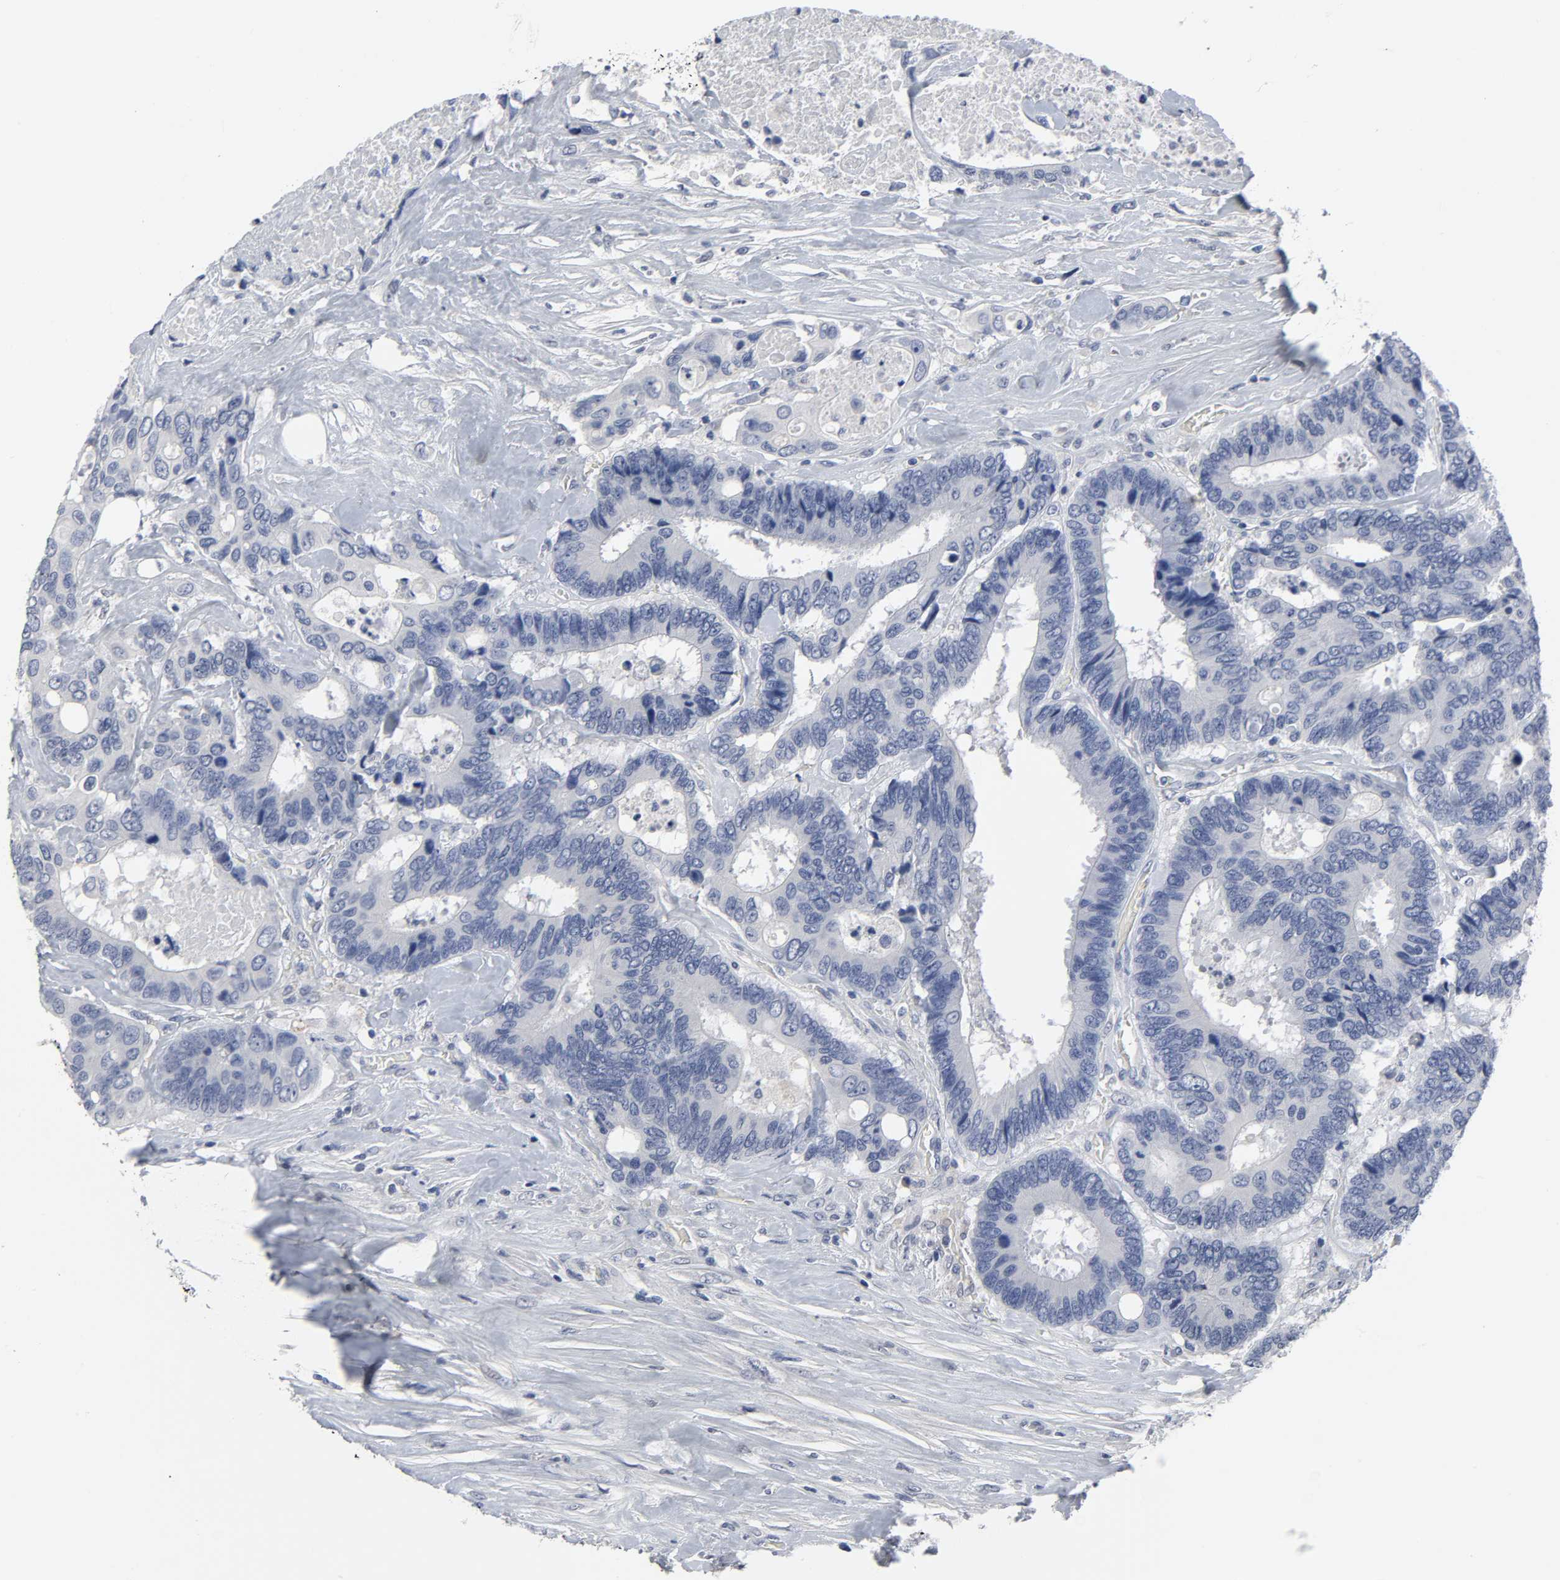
{"staining": {"intensity": "negative", "quantity": "none", "location": "none"}, "tissue": "colorectal cancer", "cell_type": "Tumor cells", "image_type": "cancer", "snomed": [{"axis": "morphology", "description": "Adenocarcinoma, NOS"}, {"axis": "topography", "description": "Rectum"}], "caption": "DAB (3,3'-diaminobenzidine) immunohistochemical staining of human colorectal adenocarcinoma exhibits no significant staining in tumor cells.", "gene": "SALL2", "patient": {"sex": "male", "age": 55}}